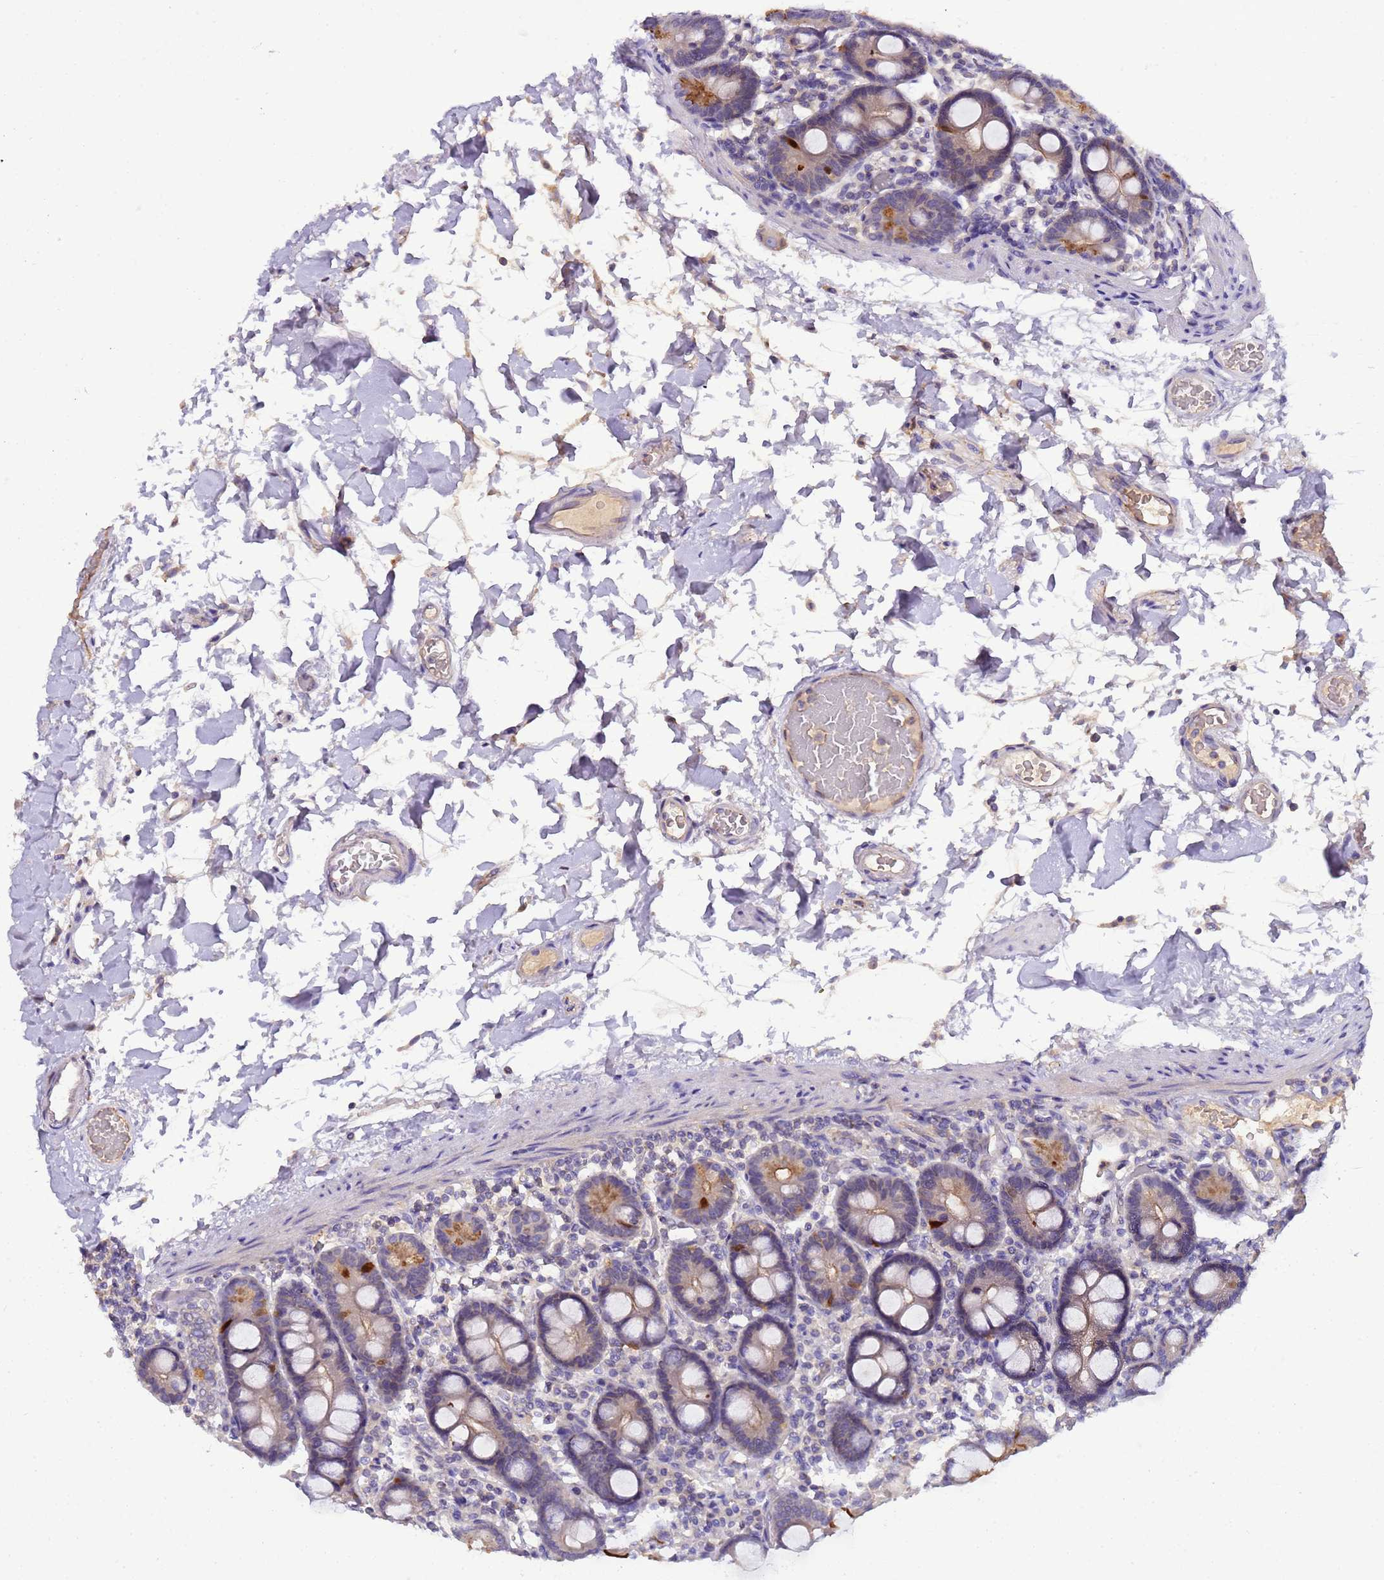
{"staining": {"intensity": "strong", "quantity": "25%-75%", "location": "cytoplasmic/membranous,nuclear"}, "tissue": "duodenum", "cell_type": "Glandular cells", "image_type": "normal", "snomed": [{"axis": "morphology", "description": "Normal tissue, NOS"}, {"axis": "topography", "description": "Duodenum"}], "caption": "Immunohistochemical staining of unremarkable duodenum exhibits strong cytoplasmic/membranous,nuclear protein expression in approximately 25%-75% of glandular cells.", "gene": "PLCXD3", "patient": {"sex": "male", "age": 55}}